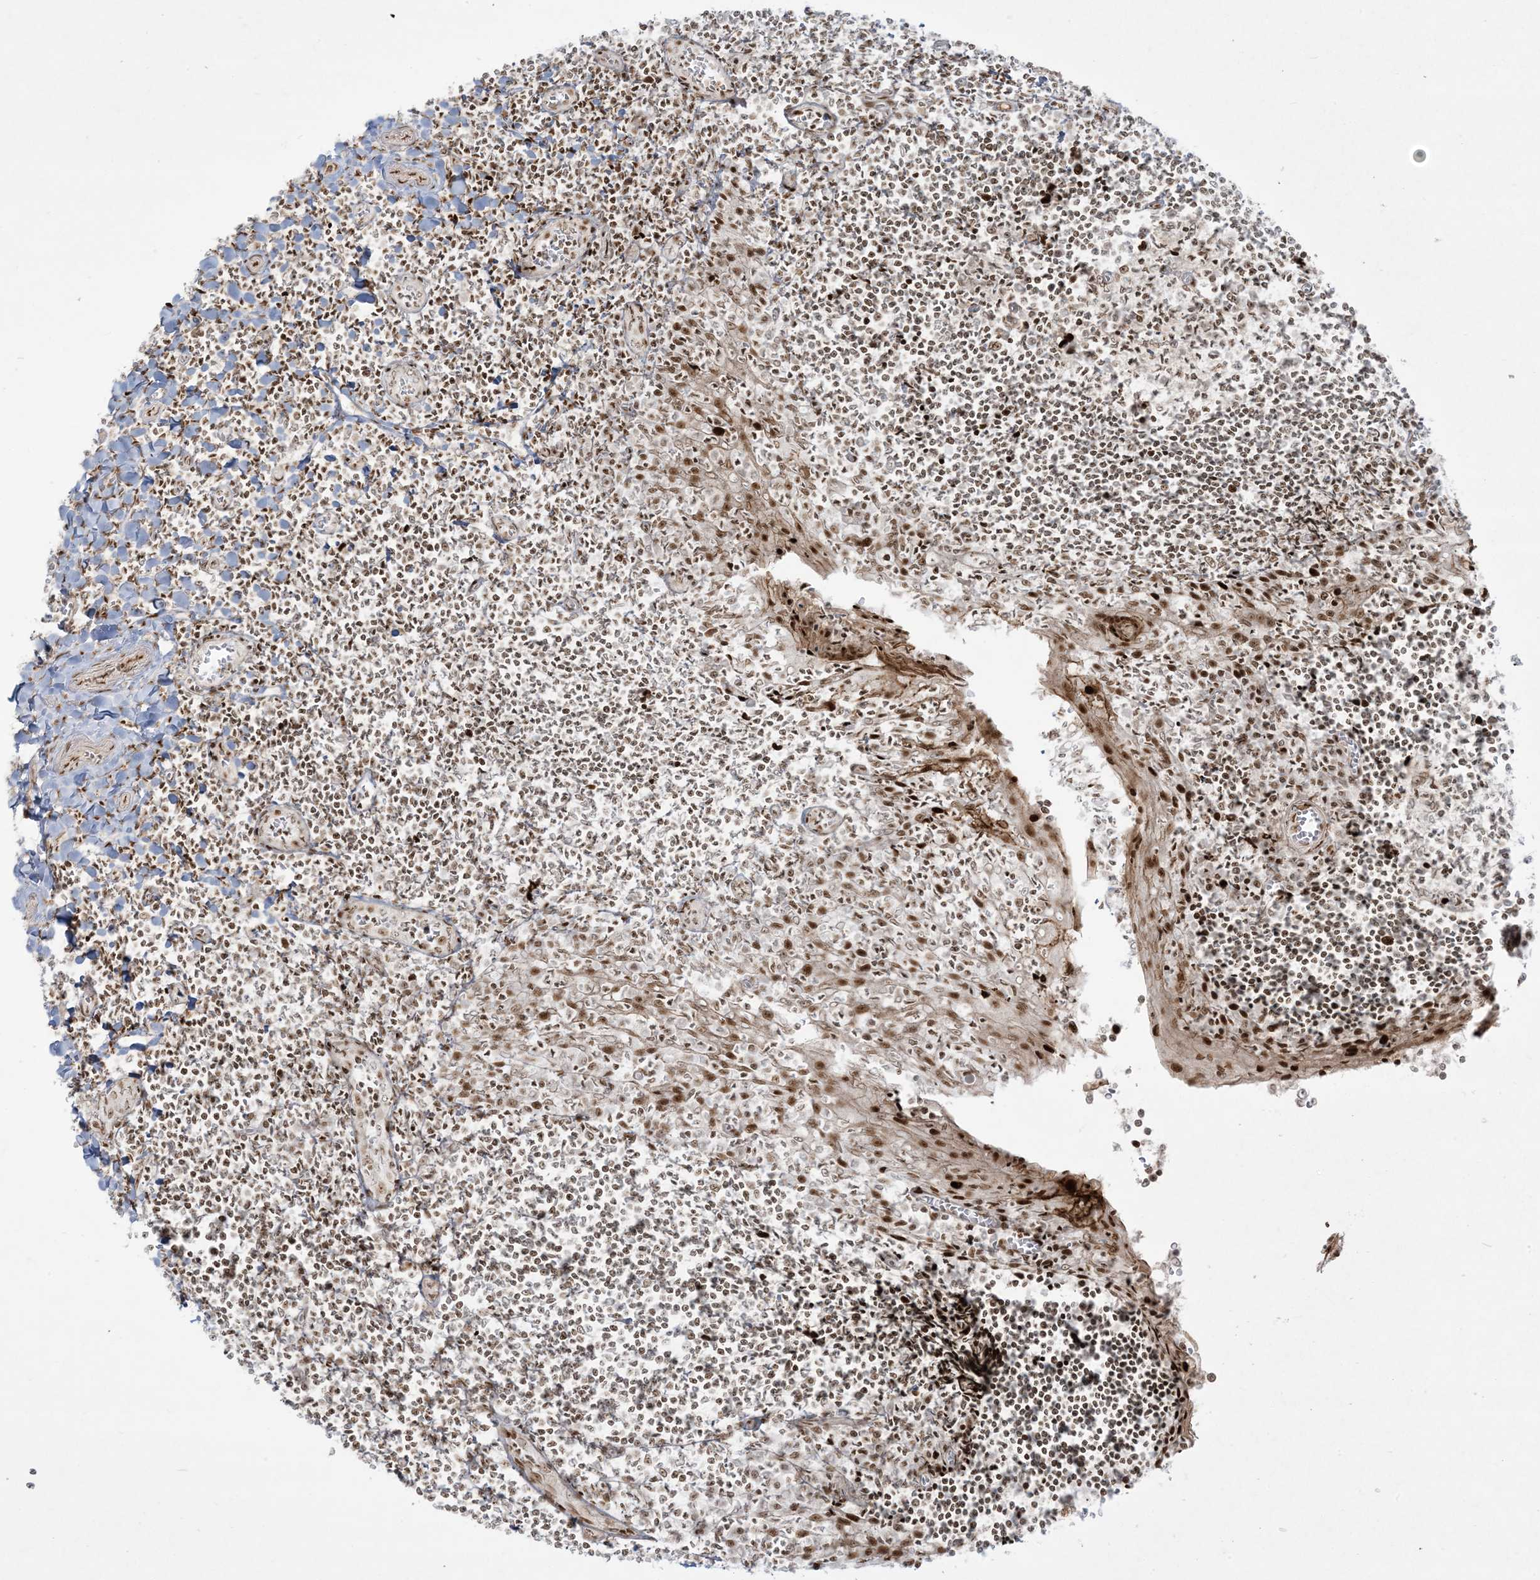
{"staining": {"intensity": "moderate", "quantity": ">75%", "location": "nuclear"}, "tissue": "tonsil", "cell_type": "Germinal center cells", "image_type": "normal", "snomed": [{"axis": "morphology", "description": "Normal tissue, NOS"}, {"axis": "topography", "description": "Tonsil"}], "caption": "Immunohistochemistry photomicrograph of unremarkable tonsil: human tonsil stained using immunohistochemistry (IHC) exhibits medium levels of moderate protein expression localized specifically in the nuclear of germinal center cells, appearing as a nuclear brown color.", "gene": "RBM10", "patient": {"sex": "male", "age": 27}}